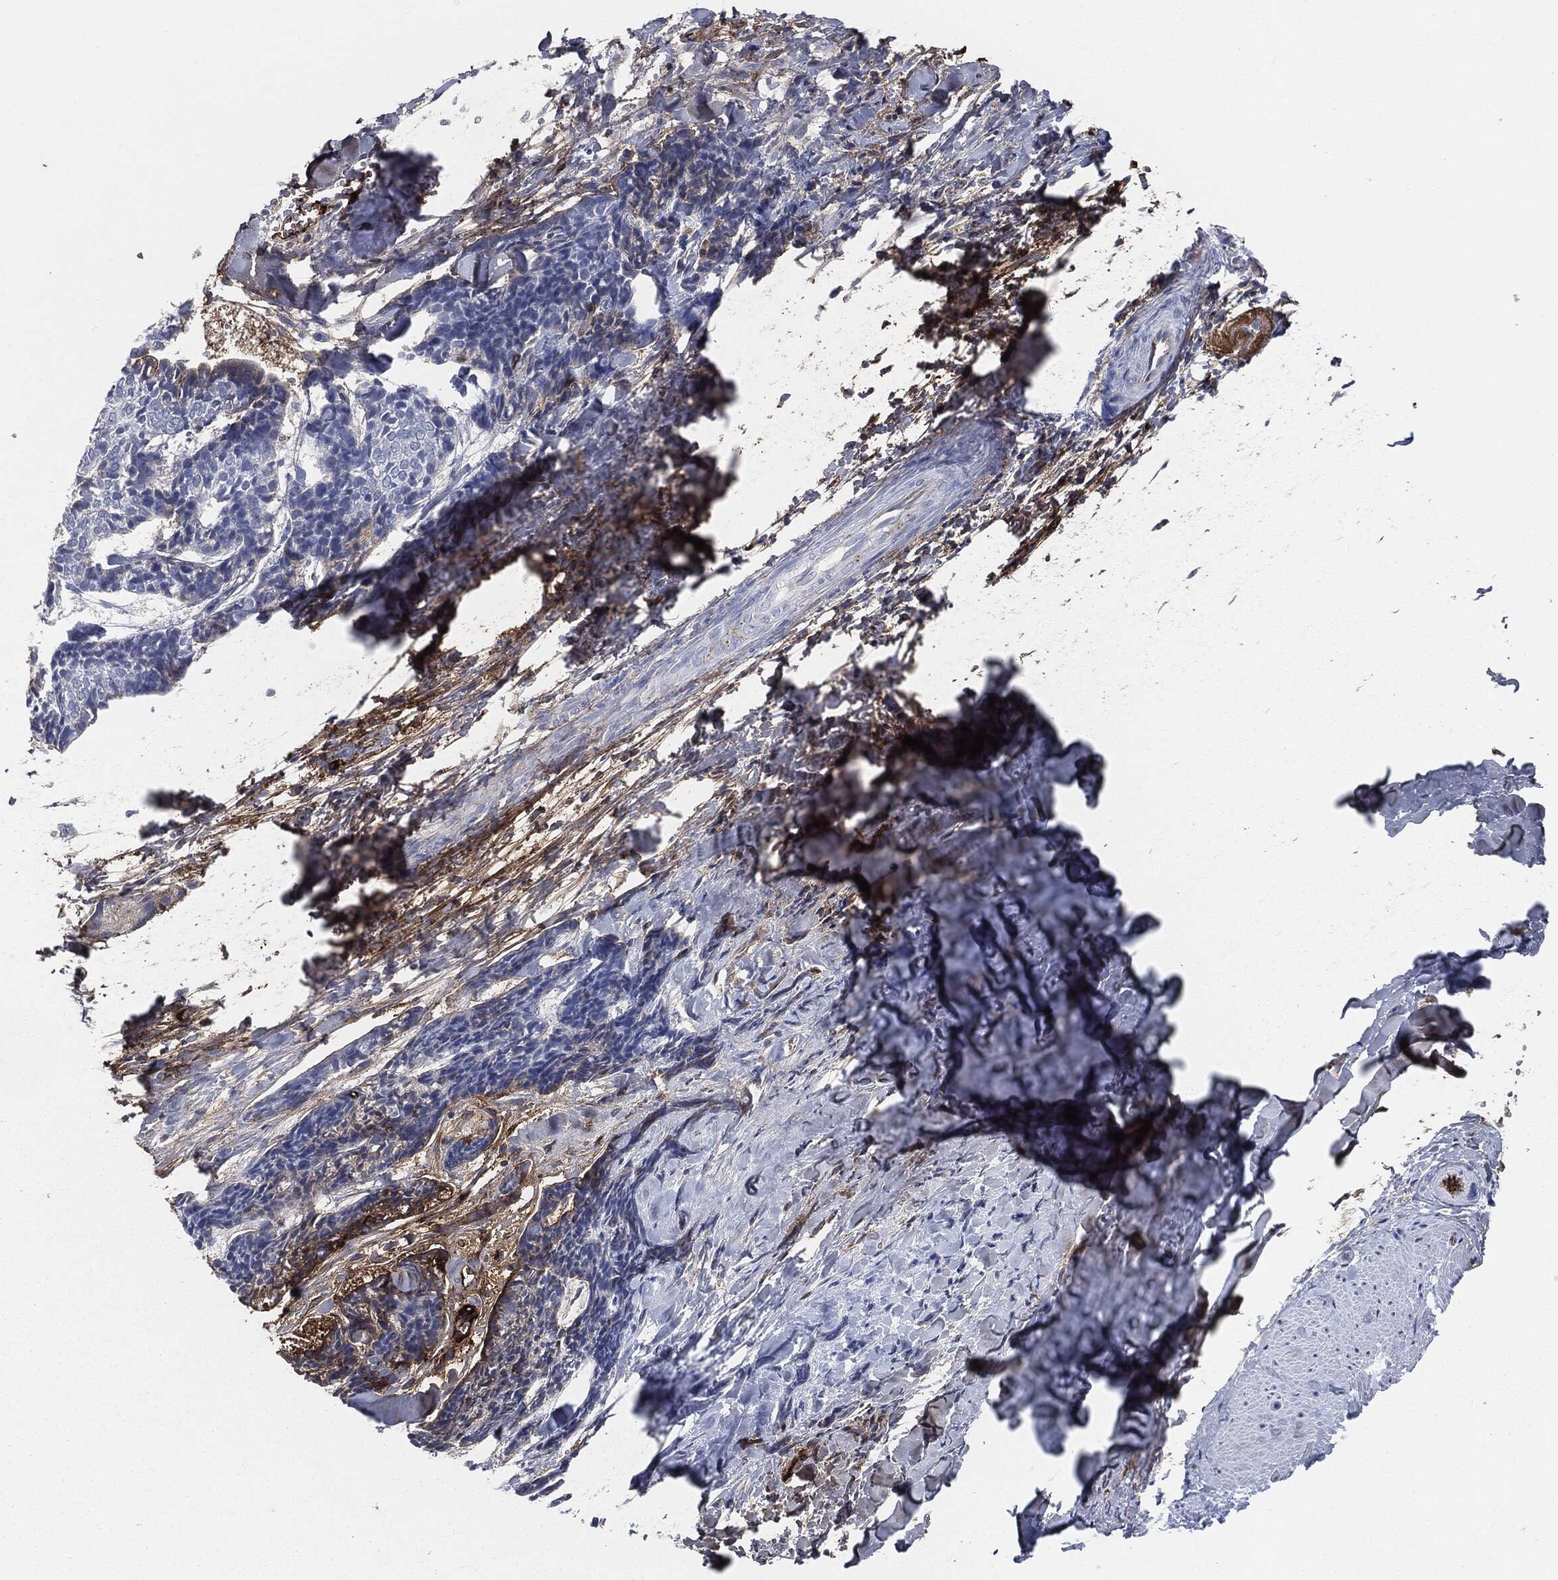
{"staining": {"intensity": "negative", "quantity": "none", "location": "none"}, "tissue": "skin cancer", "cell_type": "Tumor cells", "image_type": "cancer", "snomed": [{"axis": "morphology", "description": "Basal cell carcinoma"}, {"axis": "topography", "description": "Skin"}], "caption": "Tumor cells are negative for protein expression in human skin cancer.", "gene": "APOB", "patient": {"sex": "male", "age": 86}}